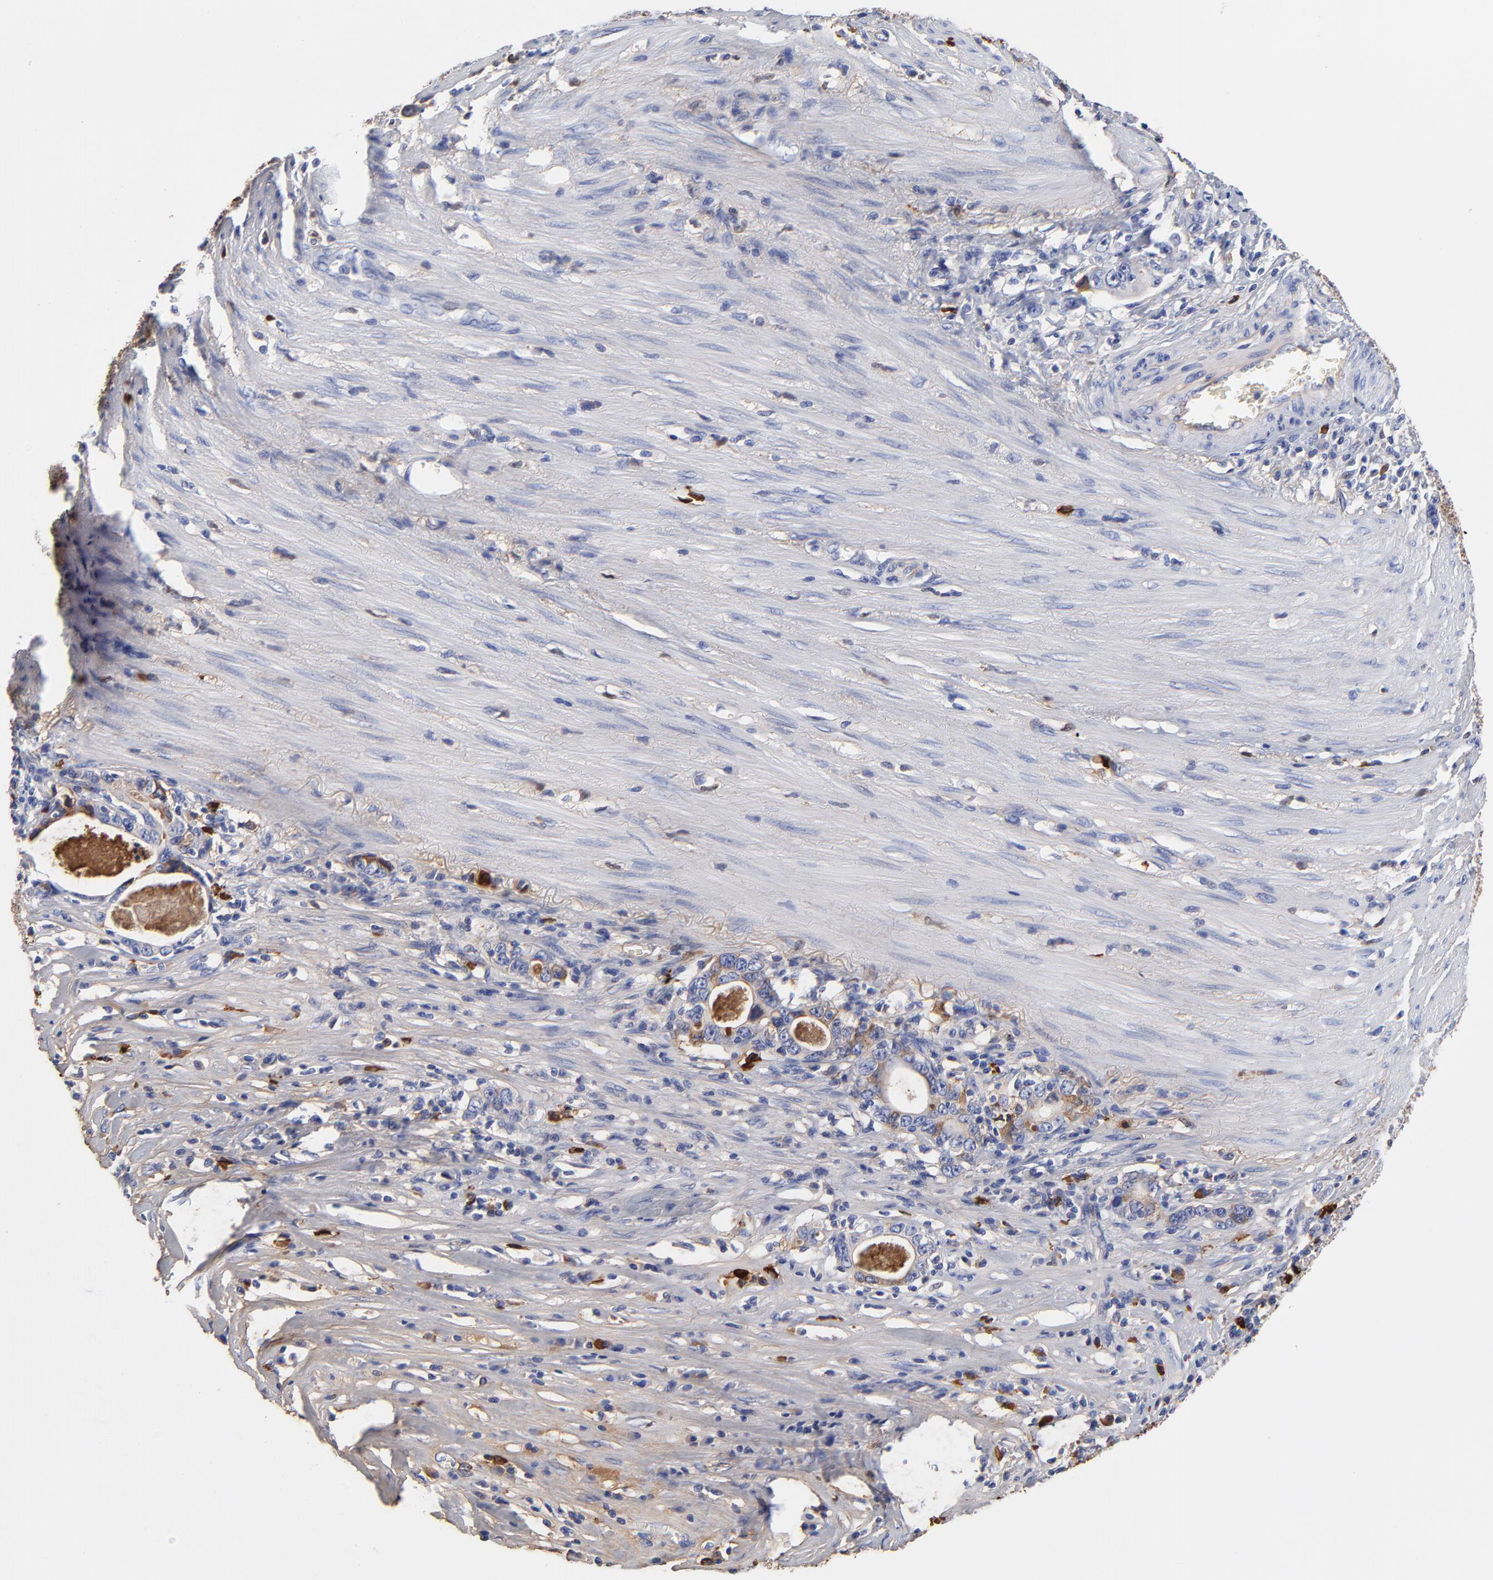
{"staining": {"intensity": "moderate", "quantity": "<25%", "location": "cytoplasmic/membranous"}, "tissue": "stomach cancer", "cell_type": "Tumor cells", "image_type": "cancer", "snomed": [{"axis": "morphology", "description": "Adenocarcinoma, NOS"}, {"axis": "topography", "description": "Stomach, lower"}], "caption": "Brown immunohistochemical staining in adenocarcinoma (stomach) demonstrates moderate cytoplasmic/membranous staining in about <25% of tumor cells.", "gene": "IGLV3-10", "patient": {"sex": "female", "age": 72}}